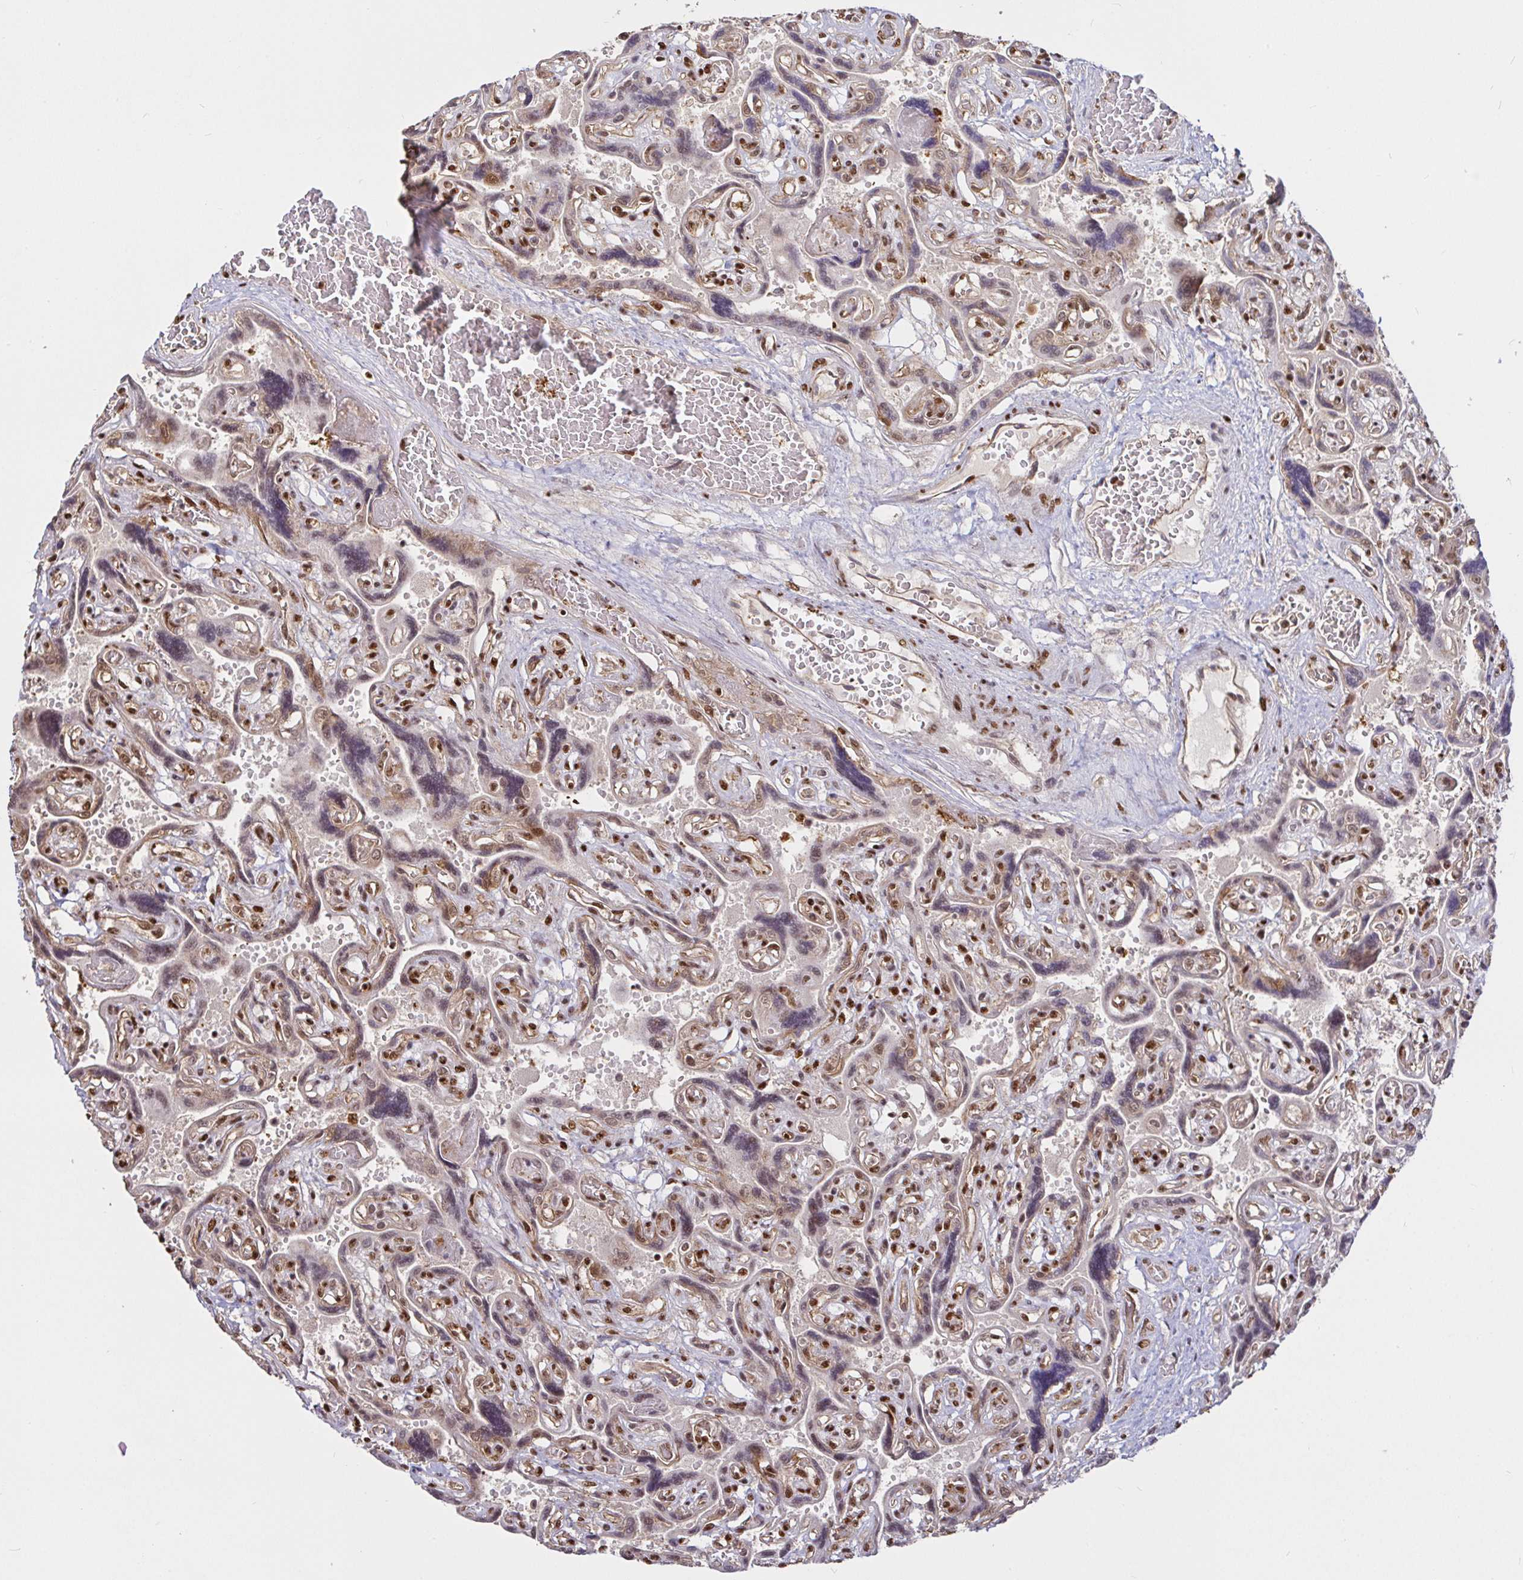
{"staining": {"intensity": "strong", "quantity": ">75%", "location": "nuclear"}, "tissue": "placenta", "cell_type": "Decidual cells", "image_type": "normal", "snomed": [{"axis": "morphology", "description": "Normal tissue, NOS"}, {"axis": "topography", "description": "Placenta"}], "caption": "A photomicrograph of human placenta stained for a protein exhibits strong nuclear brown staining in decidual cells. The protein of interest is shown in brown color, while the nuclei are stained blue.", "gene": "SP3", "patient": {"sex": "female", "age": 32}}